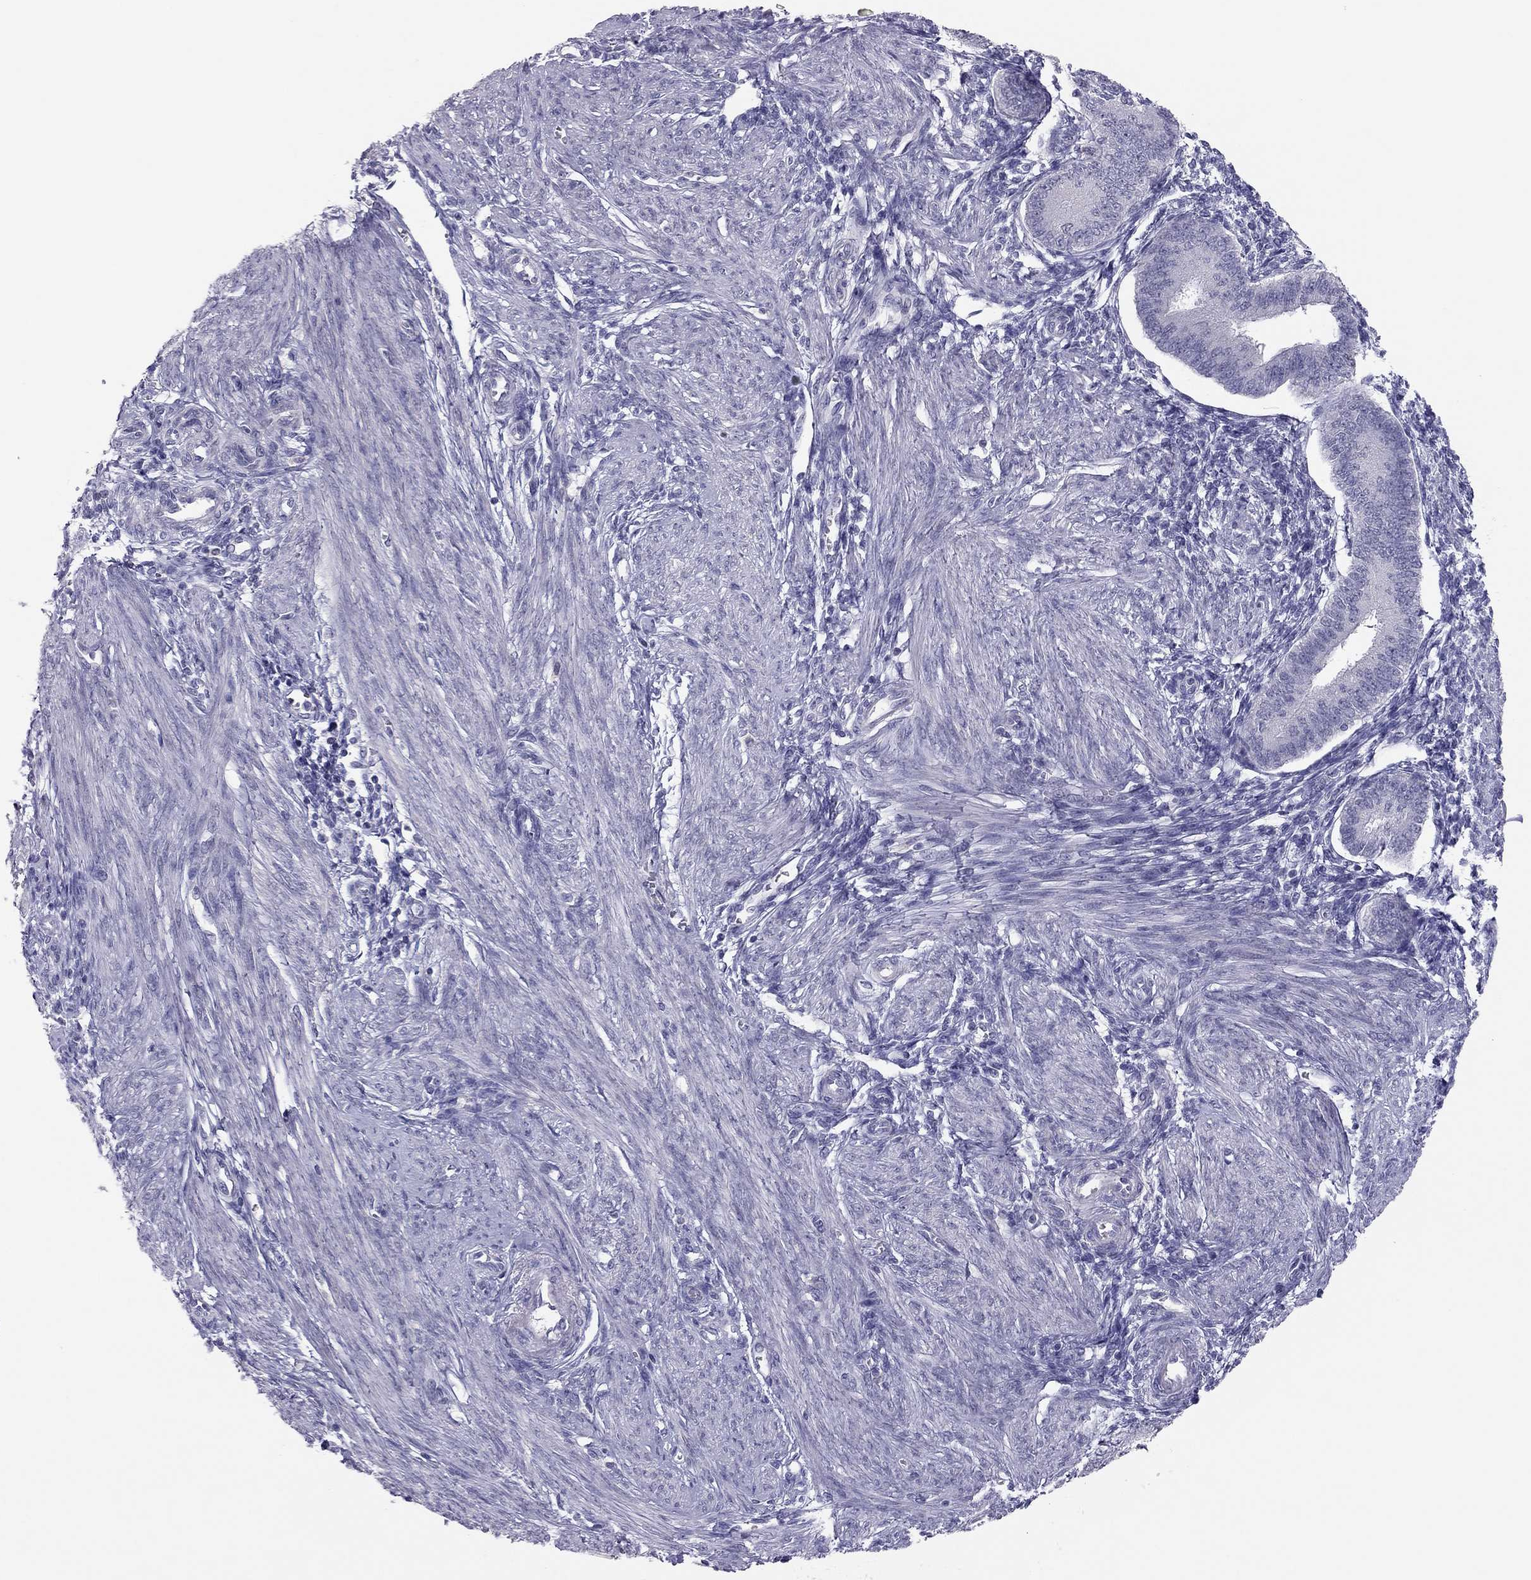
{"staining": {"intensity": "negative", "quantity": "none", "location": "none"}, "tissue": "endometrium", "cell_type": "Cells in endometrial stroma", "image_type": "normal", "snomed": [{"axis": "morphology", "description": "Normal tissue, NOS"}, {"axis": "topography", "description": "Endometrium"}], "caption": "Immunohistochemistry (IHC) of normal human endometrium demonstrates no expression in cells in endometrial stroma.", "gene": "ADORA2A", "patient": {"sex": "female", "age": 39}}